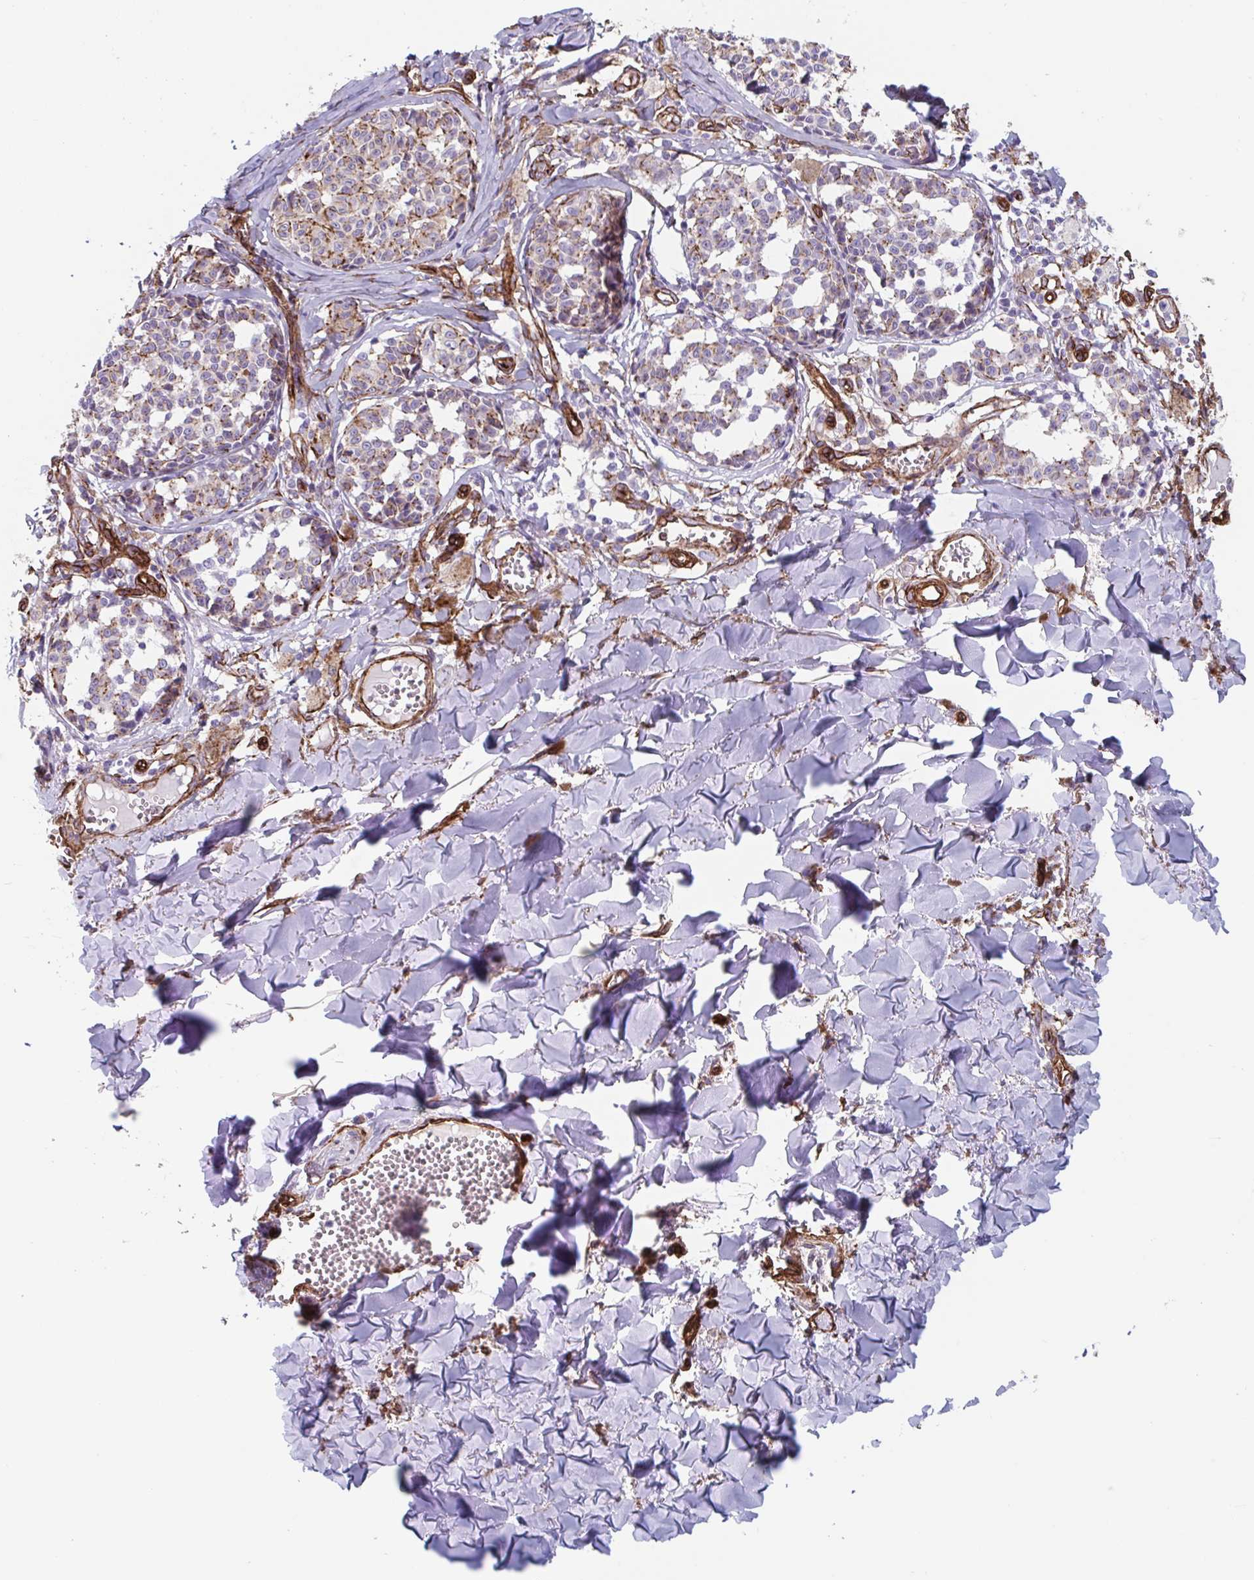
{"staining": {"intensity": "negative", "quantity": "none", "location": "none"}, "tissue": "melanoma", "cell_type": "Tumor cells", "image_type": "cancer", "snomed": [{"axis": "morphology", "description": "Malignant melanoma, NOS"}, {"axis": "topography", "description": "Skin"}], "caption": "Tumor cells show no significant expression in malignant melanoma.", "gene": "CITED4", "patient": {"sex": "female", "age": 43}}